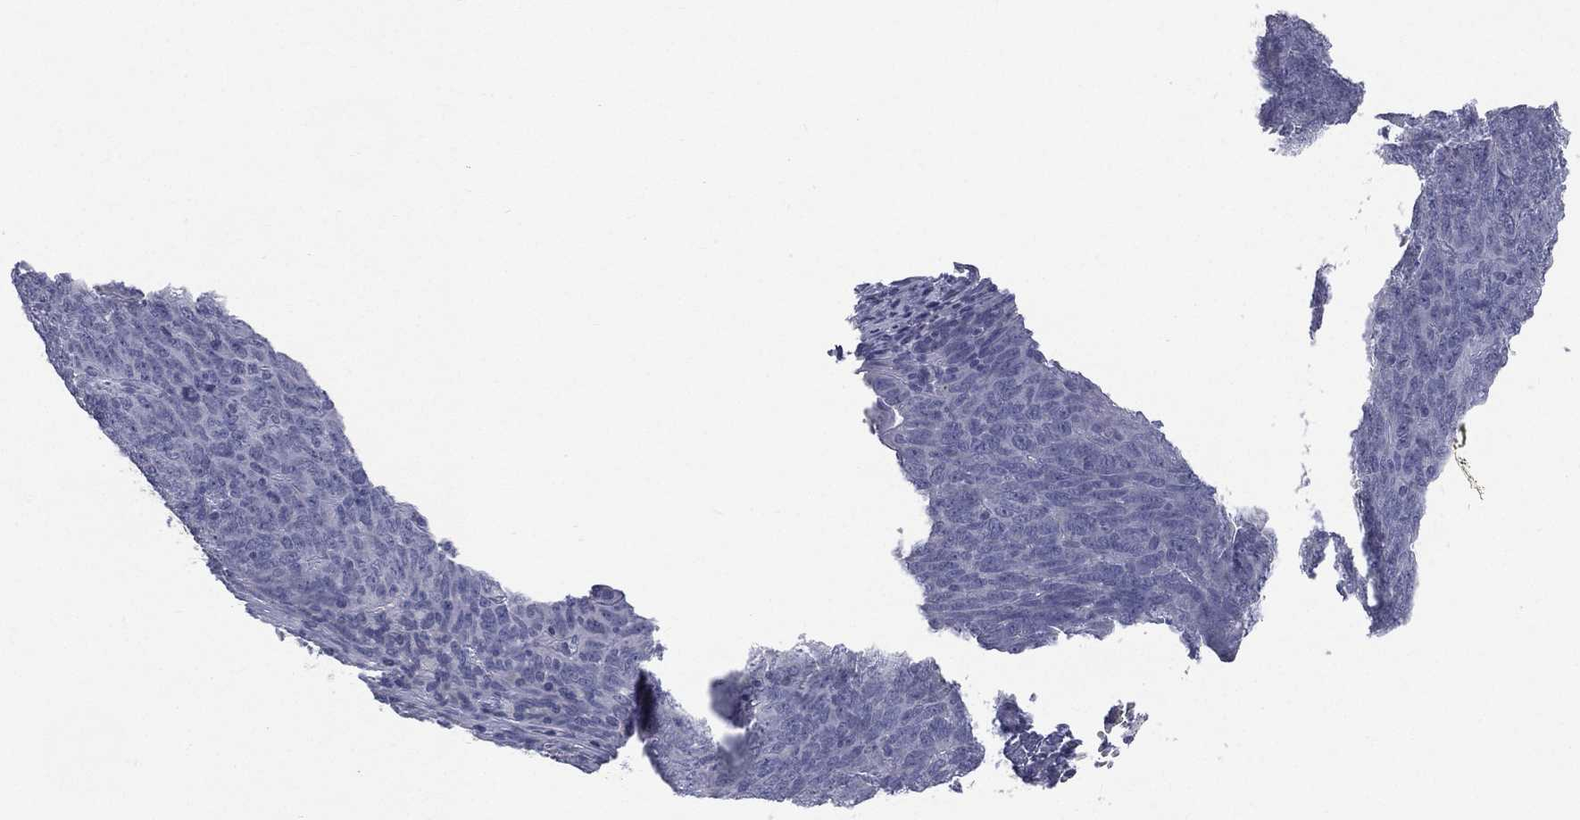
{"staining": {"intensity": "negative", "quantity": "none", "location": "none"}, "tissue": "skin cancer", "cell_type": "Tumor cells", "image_type": "cancer", "snomed": [{"axis": "morphology", "description": "Squamous cell carcinoma, NOS"}, {"axis": "topography", "description": "Skin"}, {"axis": "topography", "description": "Anal"}], "caption": "DAB immunohistochemical staining of squamous cell carcinoma (skin) reveals no significant positivity in tumor cells. (Immunohistochemistry, brightfield microscopy, high magnification).", "gene": "DMKN", "patient": {"sex": "female", "age": 51}}